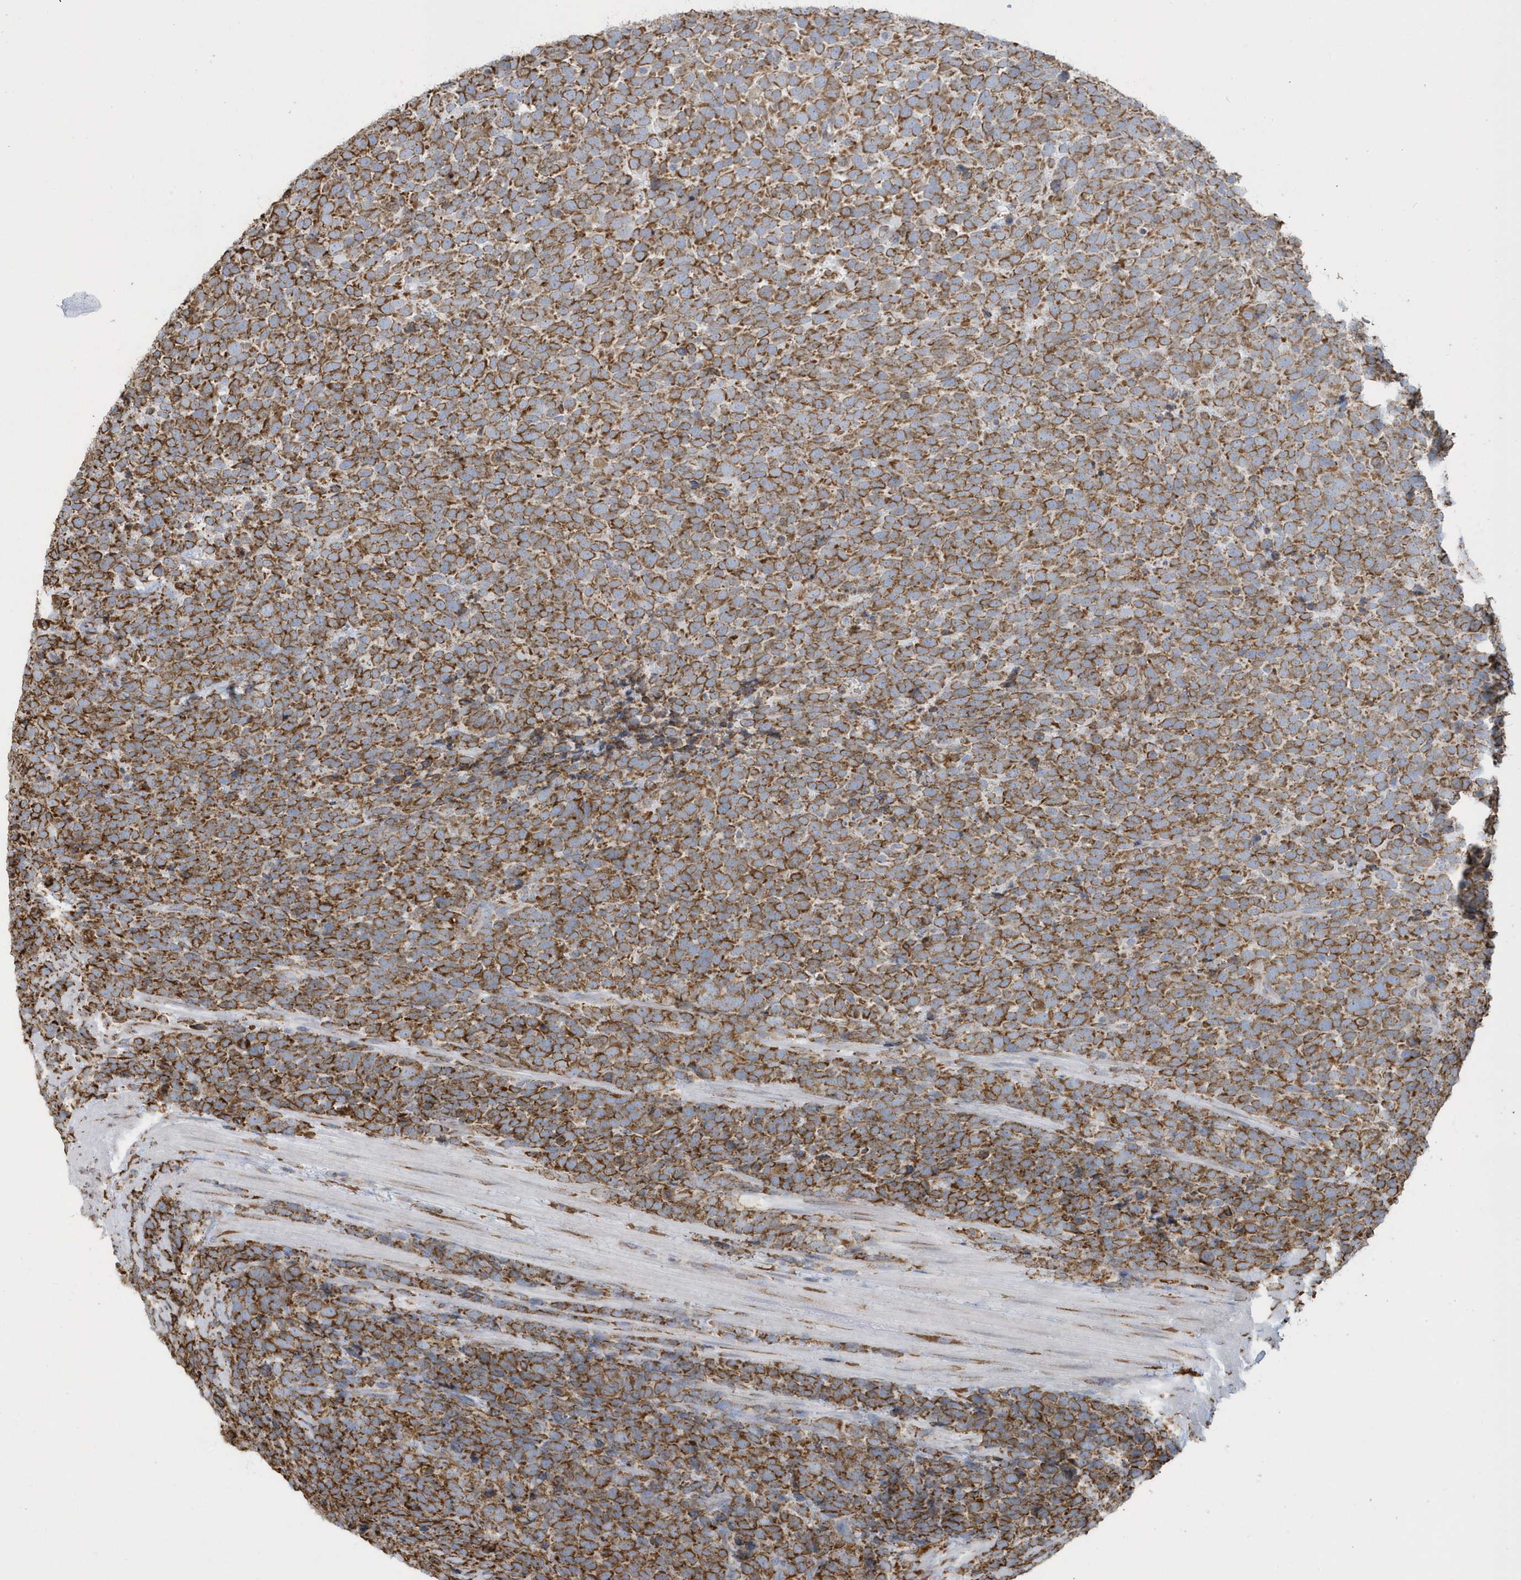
{"staining": {"intensity": "moderate", "quantity": ">75%", "location": "cytoplasmic/membranous"}, "tissue": "urothelial cancer", "cell_type": "Tumor cells", "image_type": "cancer", "snomed": [{"axis": "morphology", "description": "Urothelial carcinoma, High grade"}, {"axis": "topography", "description": "Urinary bladder"}], "caption": "Immunohistochemistry (DAB) staining of urothelial carcinoma (high-grade) exhibits moderate cytoplasmic/membranous protein staining in about >75% of tumor cells. Using DAB (brown) and hematoxylin (blue) stains, captured at high magnification using brightfield microscopy.", "gene": "DCAF1", "patient": {"sex": "female", "age": 82}}